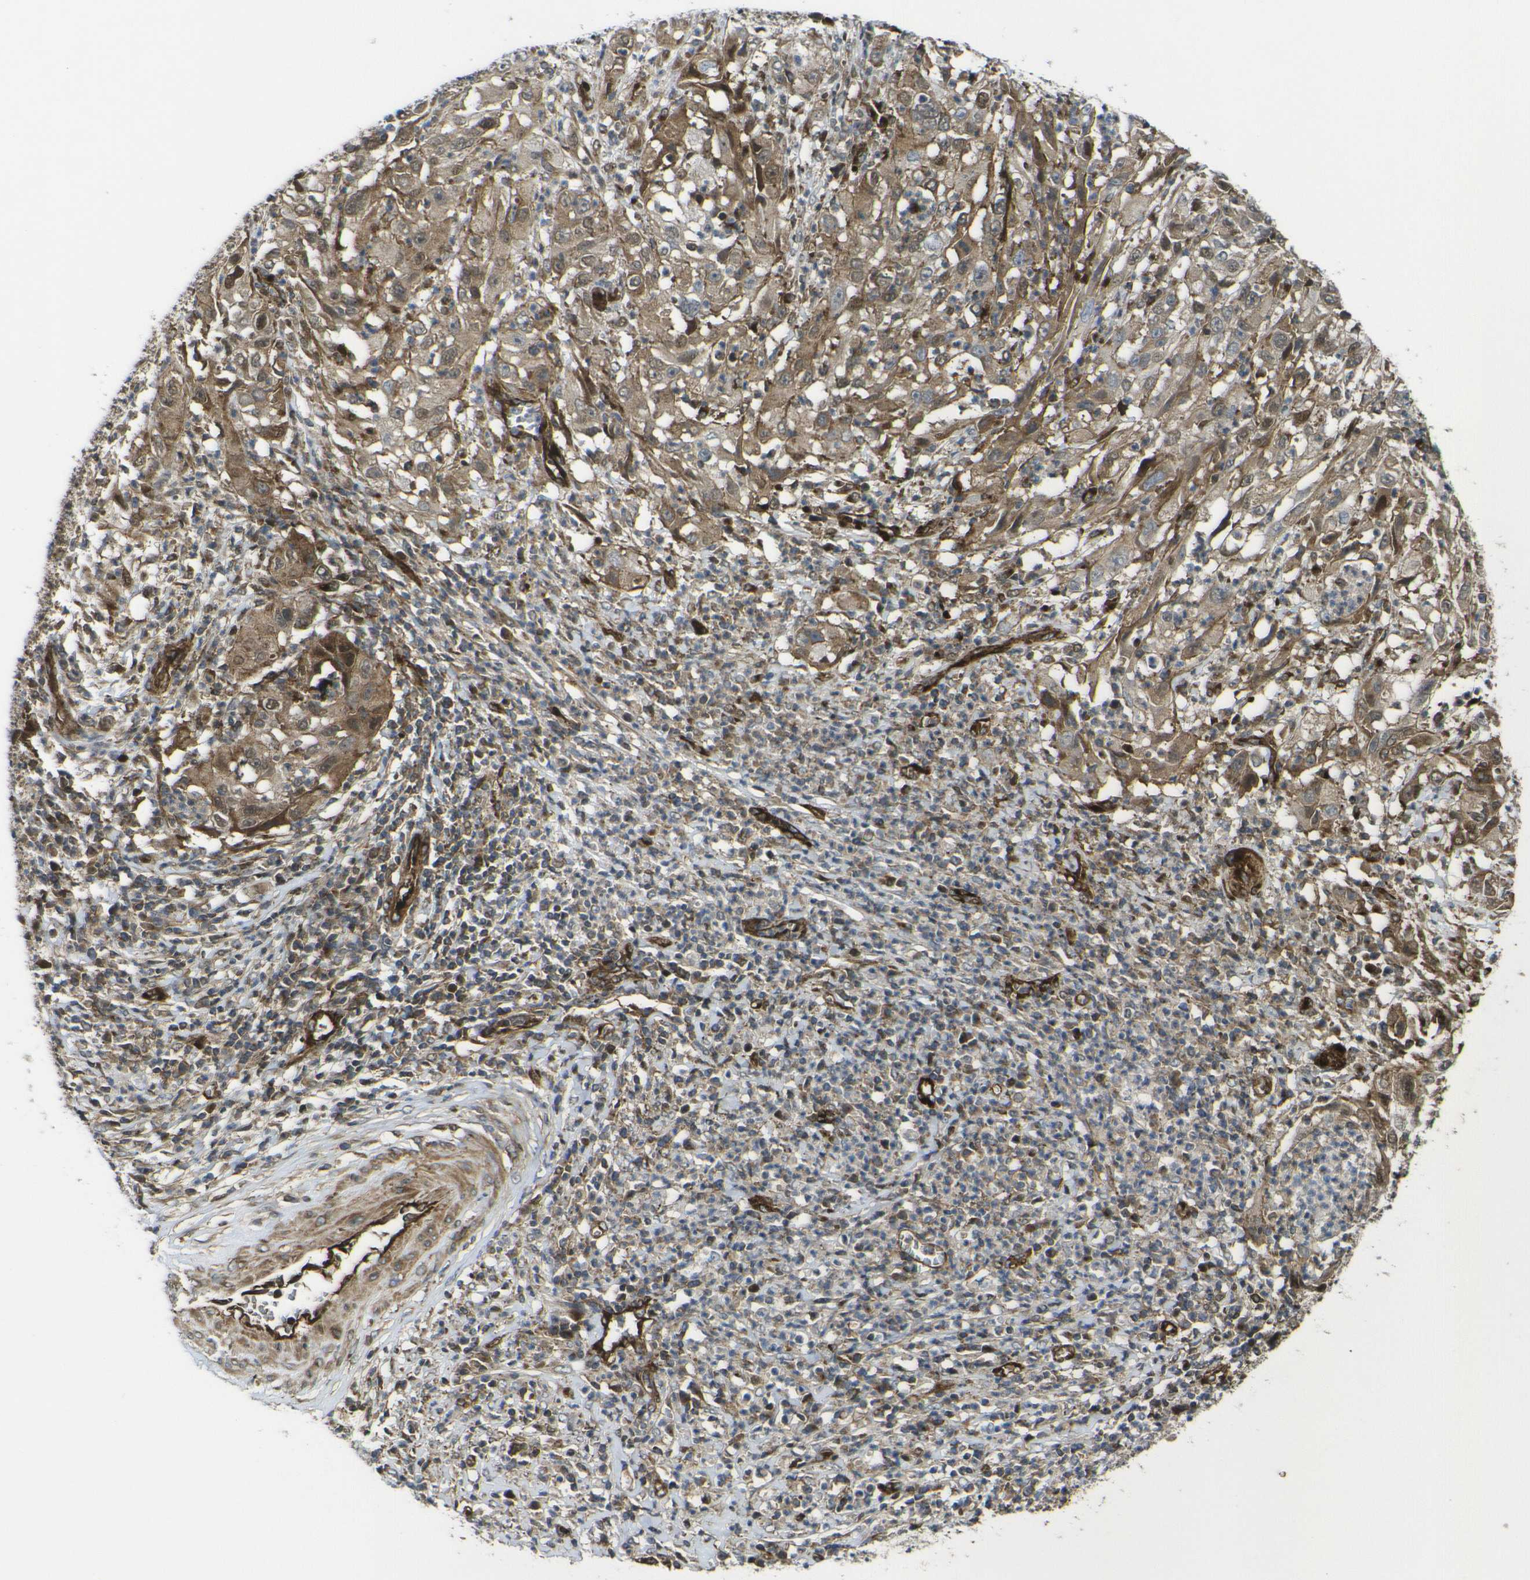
{"staining": {"intensity": "moderate", "quantity": ">75%", "location": "cytoplasmic/membranous,nuclear"}, "tissue": "cervical cancer", "cell_type": "Tumor cells", "image_type": "cancer", "snomed": [{"axis": "morphology", "description": "Squamous cell carcinoma, NOS"}, {"axis": "topography", "description": "Cervix"}], "caption": "Tumor cells demonstrate moderate cytoplasmic/membranous and nuclear expression in about >75% of cells in cervical cancer (squamous cell carcinoma). Nuclei are stained in blue.", "gene": "ECE1", "patient": {"sex": "female", "age": 32}}